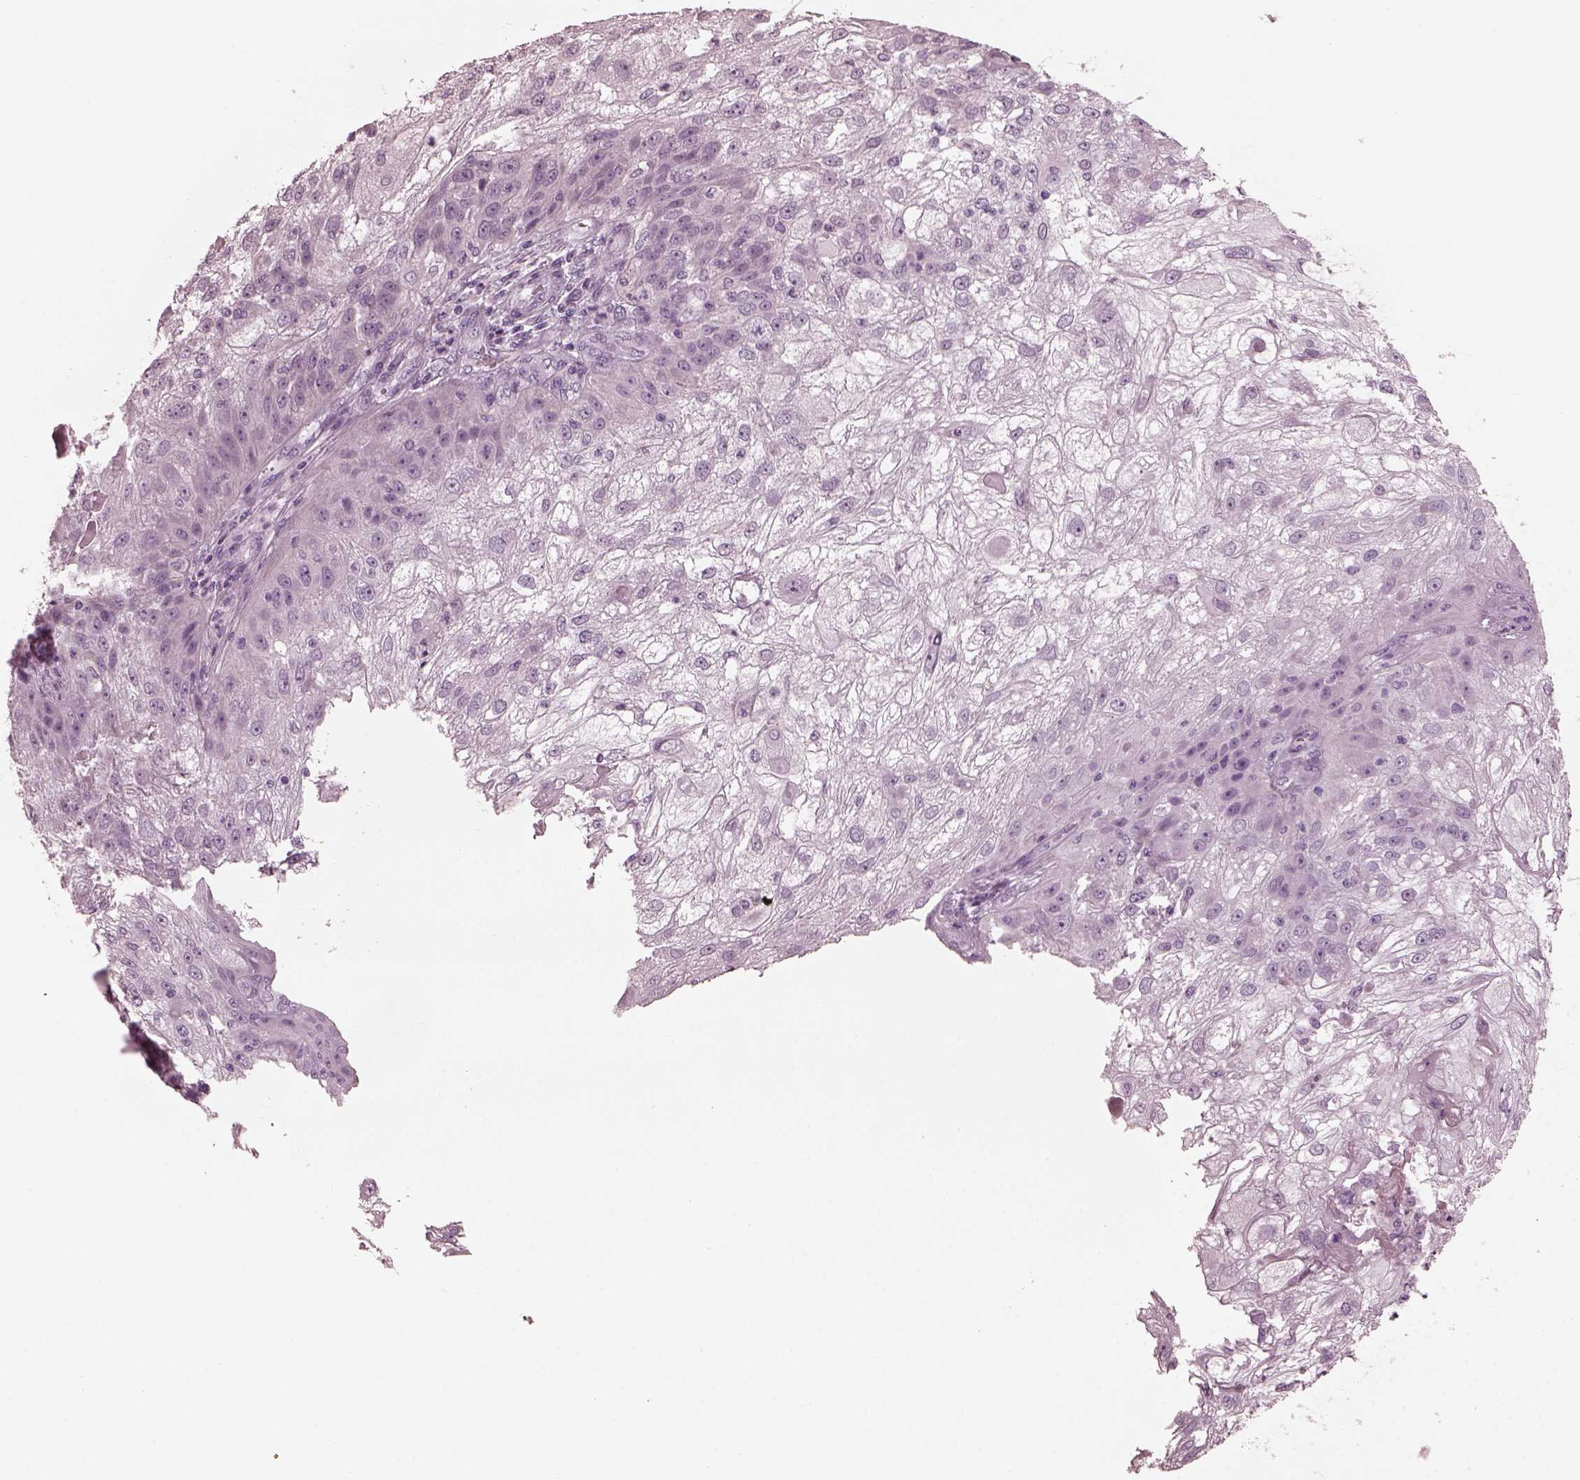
{"staining": {"intensity": "negative", "quantity": "none", "location": "none"}, "tissue": "skin cancer", "cell_type": "Tumor cells", "image_type": "cancer", "snomed": [{"axis": "morphology", "description": "Normal tissue, NOS"}, {"axis": "morphology", "description": "Squamous cell carcinoma, NOS"}, {"axis": "topography", "description": "Skin"}], "caption": "There is no significant expression in tumor cells of skin cancer (squamous cell carcinoma). (Immunohistochemistry, brightfield microscopy, high magnification).", "gene": "GRM6", "patient": {"sex": "female", "age": 83}}